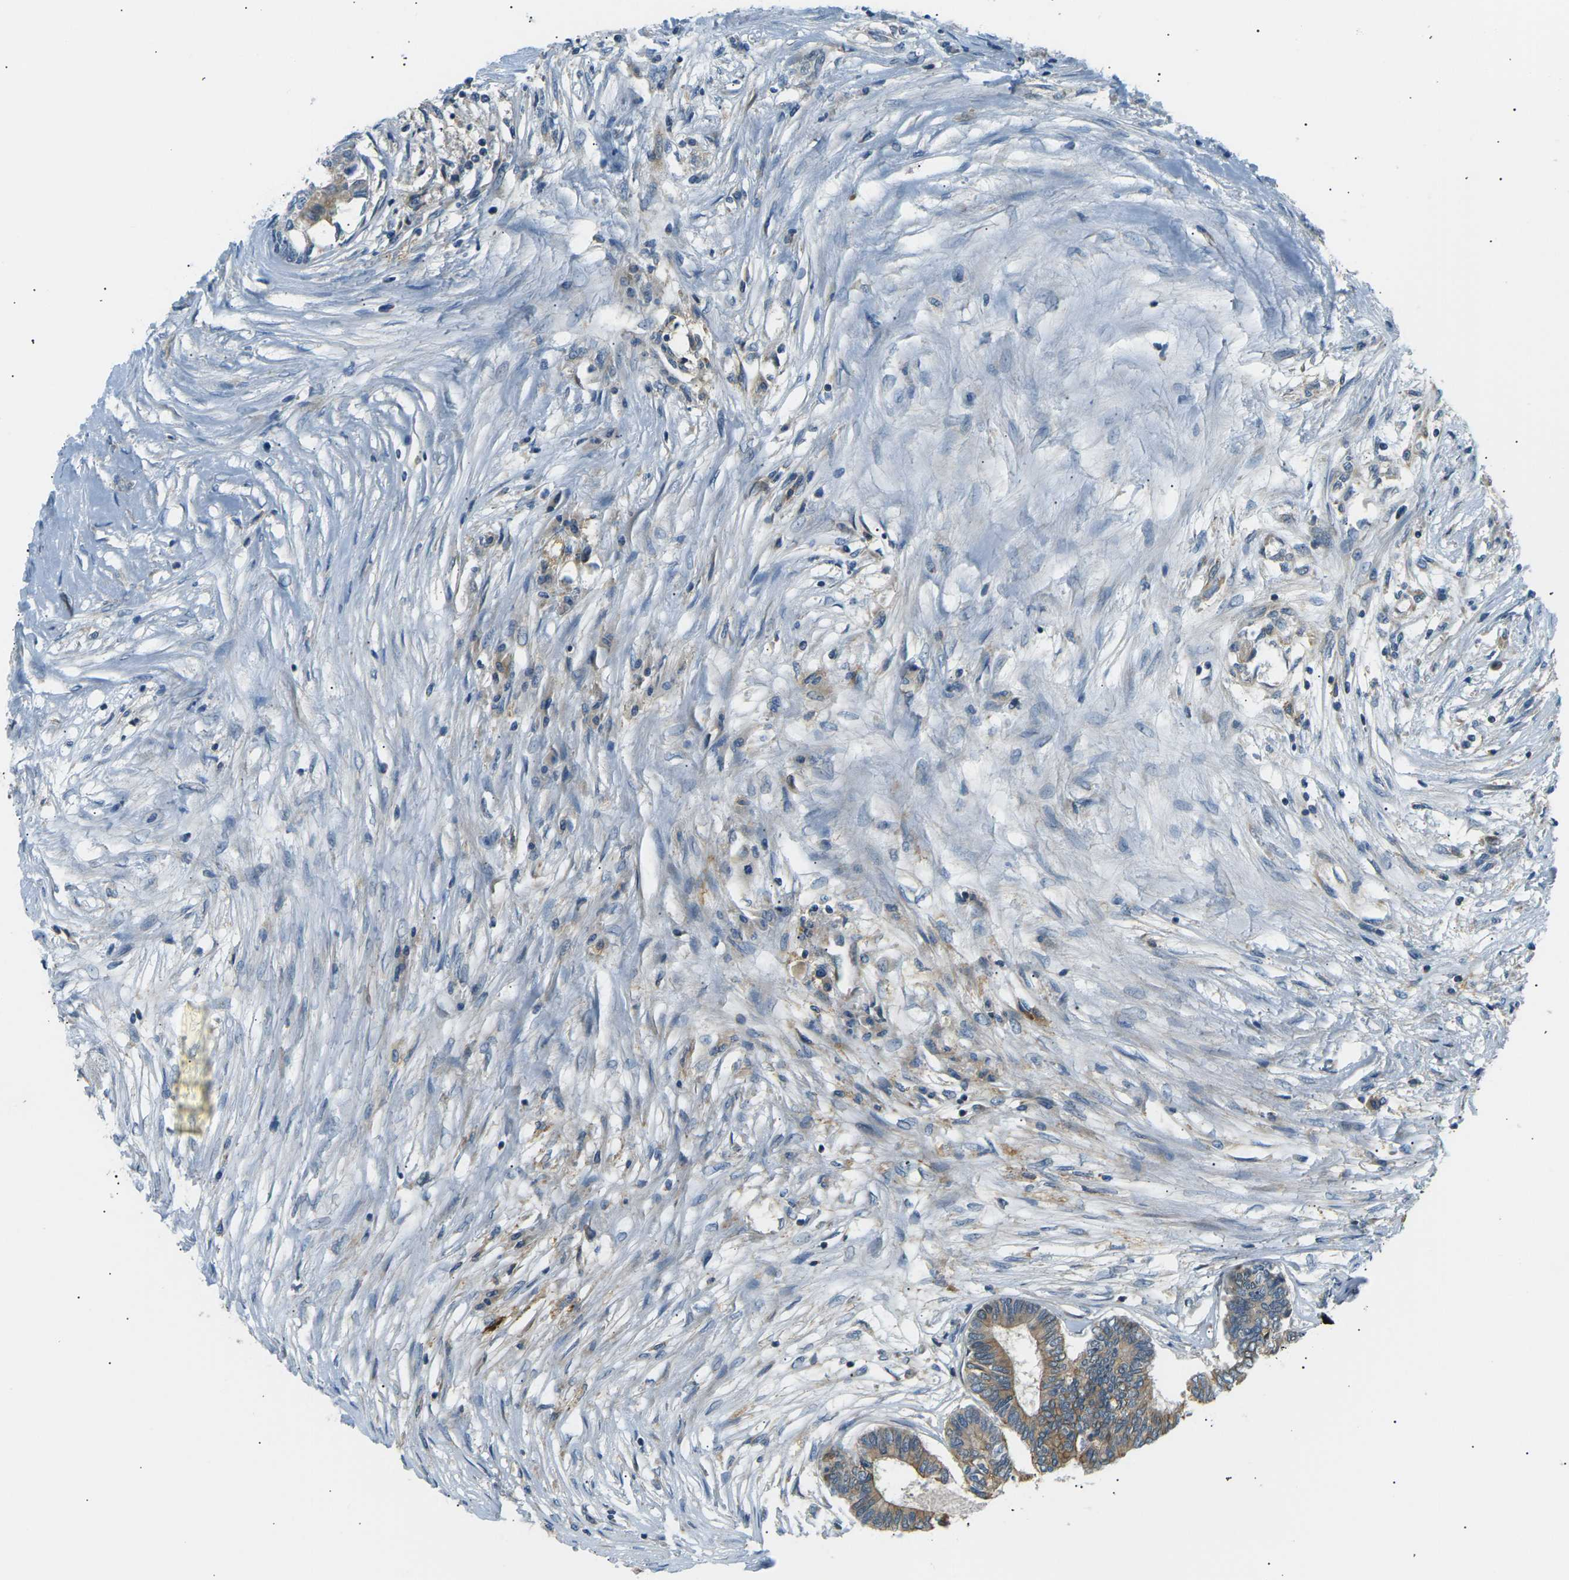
{"staining": {"intensity": "moderate", "quantity": ">75%", "location": "cytoplasmic/membranous"}, "tissue": "colorectal cancer", "cell_type": "Tumor cells", "image_type": "cancer", "snomed": [{"axis": "morphology", "description": "Adenocarcinoma, NOS"}, {"axis": "topography", "description": "Rectum"}], "caption": "Immunohistochemical staining of colorectal cancer shows medium levels of moderate cytoplasmic/membranous expression in approximately >75% of tumor cells.", "gene": "TBC1D8", "patient": {"sex": "male", "age": 63}}